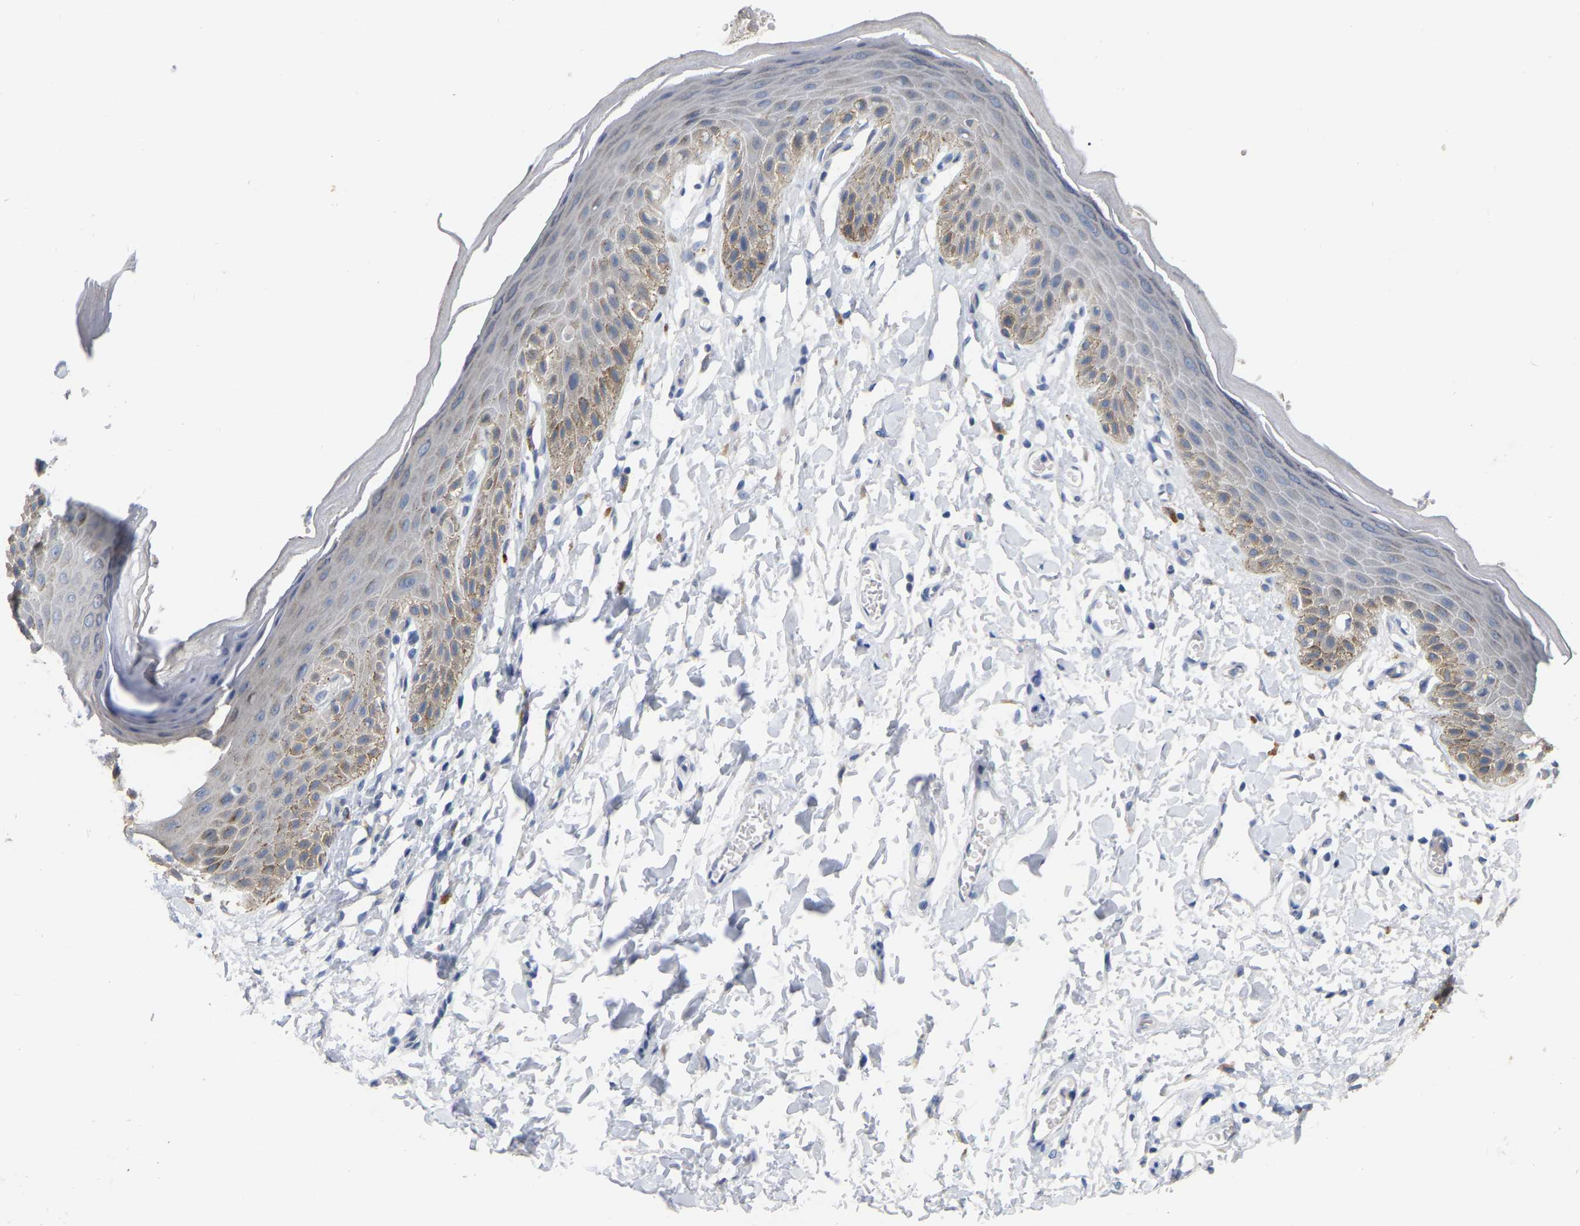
{"staining": {"intensity": "moderate", "quantity": "<25%", "location": "cytoplasmic/membranous"}, "tissue": "skin", "cell_type": "Epidermal cells", "image_type": "normal", "snomed": [{"axis": "morphology", "description": "Normal tissue, NOS"}, {"axis": "topography", "description": "Anal"}], "caption": "Brown immunohistochemical staining in normal skin exhibits moderate cytoplasmic/membranous positivity in approximately <25% of epidermal cells.", "gene": "WIPI2", "patient": {"sex": "male", "age": 44}}